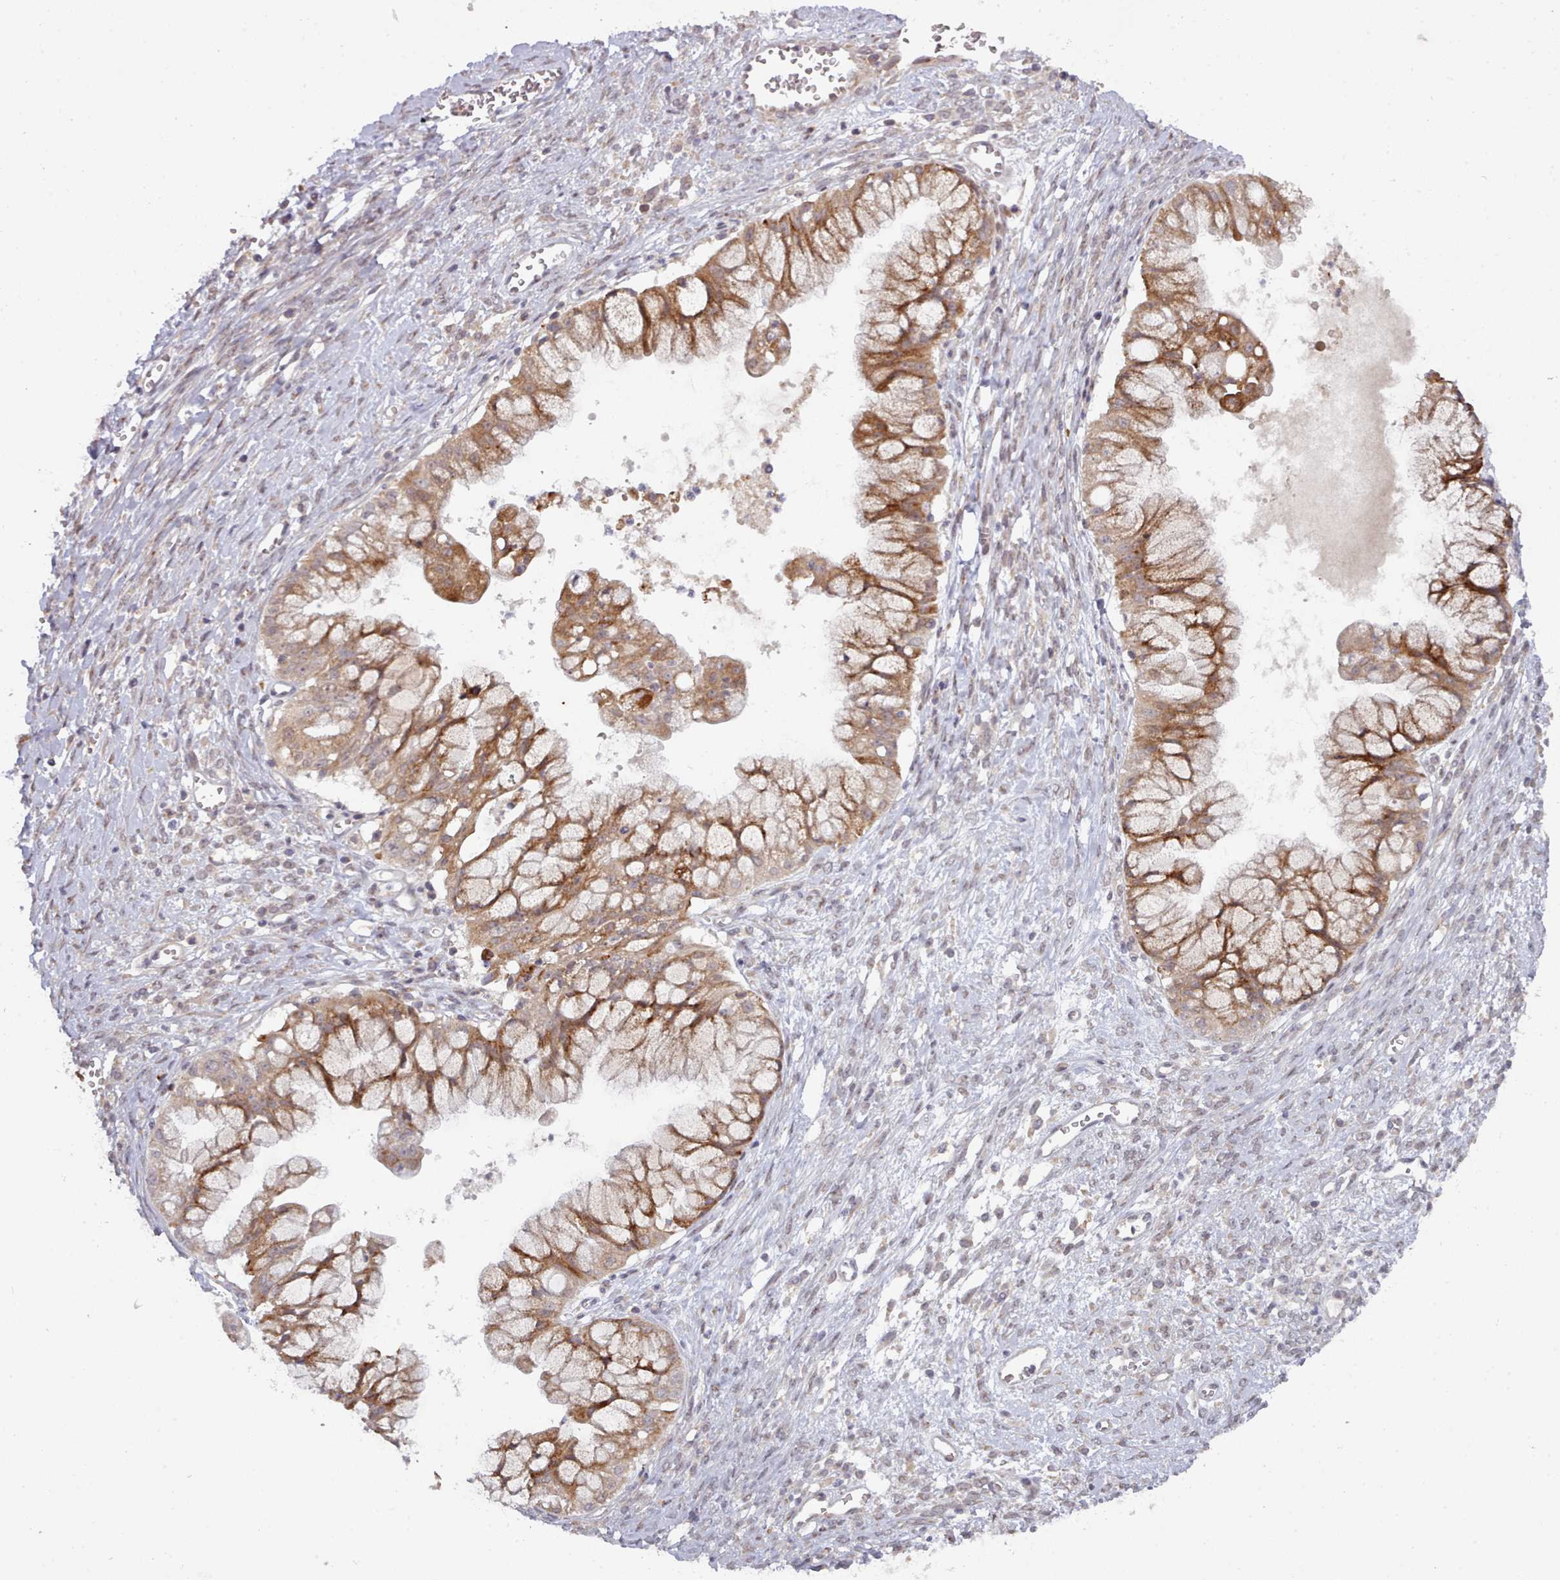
{"staining": {"intensity": "moderate", "quantity": ">75%", "location": "cytoplasmic/membranous"}, "tissue": "ovarian cancer", "cell_type": "Tumor cells", "image_type": "cancer", "snomed": [{"axis": "morphology", "description": "Cystadenocarcinoma, mucinous, NOS"}, {"axis": "topography", "description": "Ovary"}], "caption": "There is medium levels of moderate cytoplasmic/membranous positivity in tumor cells of ovarian cancer, as demonstrated by immunohistochemical staining (brown color).", "gene": "TRIM26", "patient": {"sex": "female", "age": 70}}